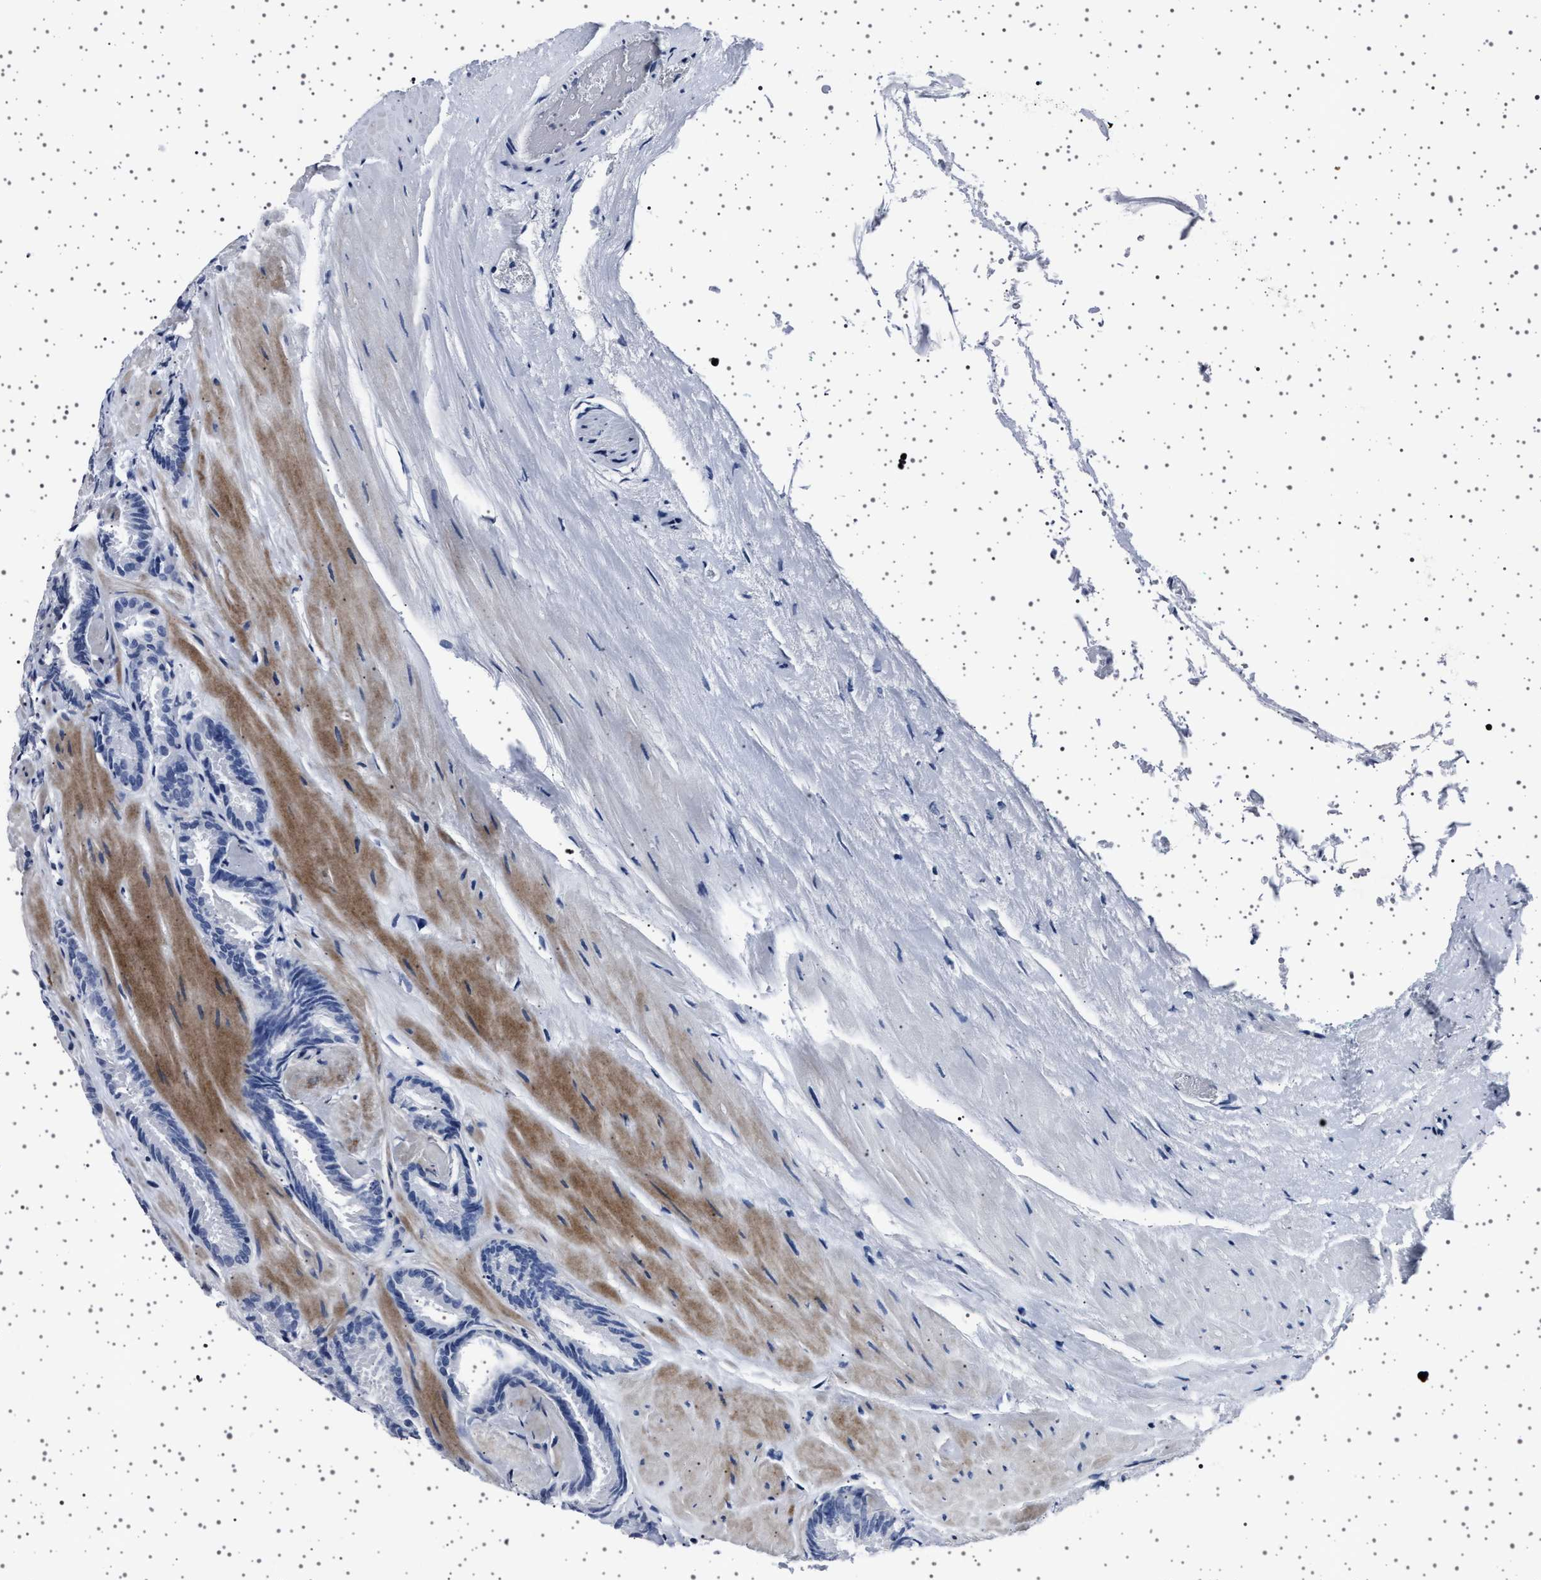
{"staining": {"intensity": "negative", "quantity": "none", "location": "none"}, "tissue": "prostate cancer", "cell_type": "Tumor cells", "image_type": "cancer", "snomed": [{"axis": "morphology", "description": "Adenocarcinoma, Low grade"}, {"axis": "topography", "description": "Prostate"}], "caption": "DAB (3,3'-diaminobenzidine) immunohistochemical staining of human prostate adenocarcinoma (low-grade) shows no significant staining in tumor cells.", "gene": "PAK5", "patient": {"sex": "male", "age": 51}}